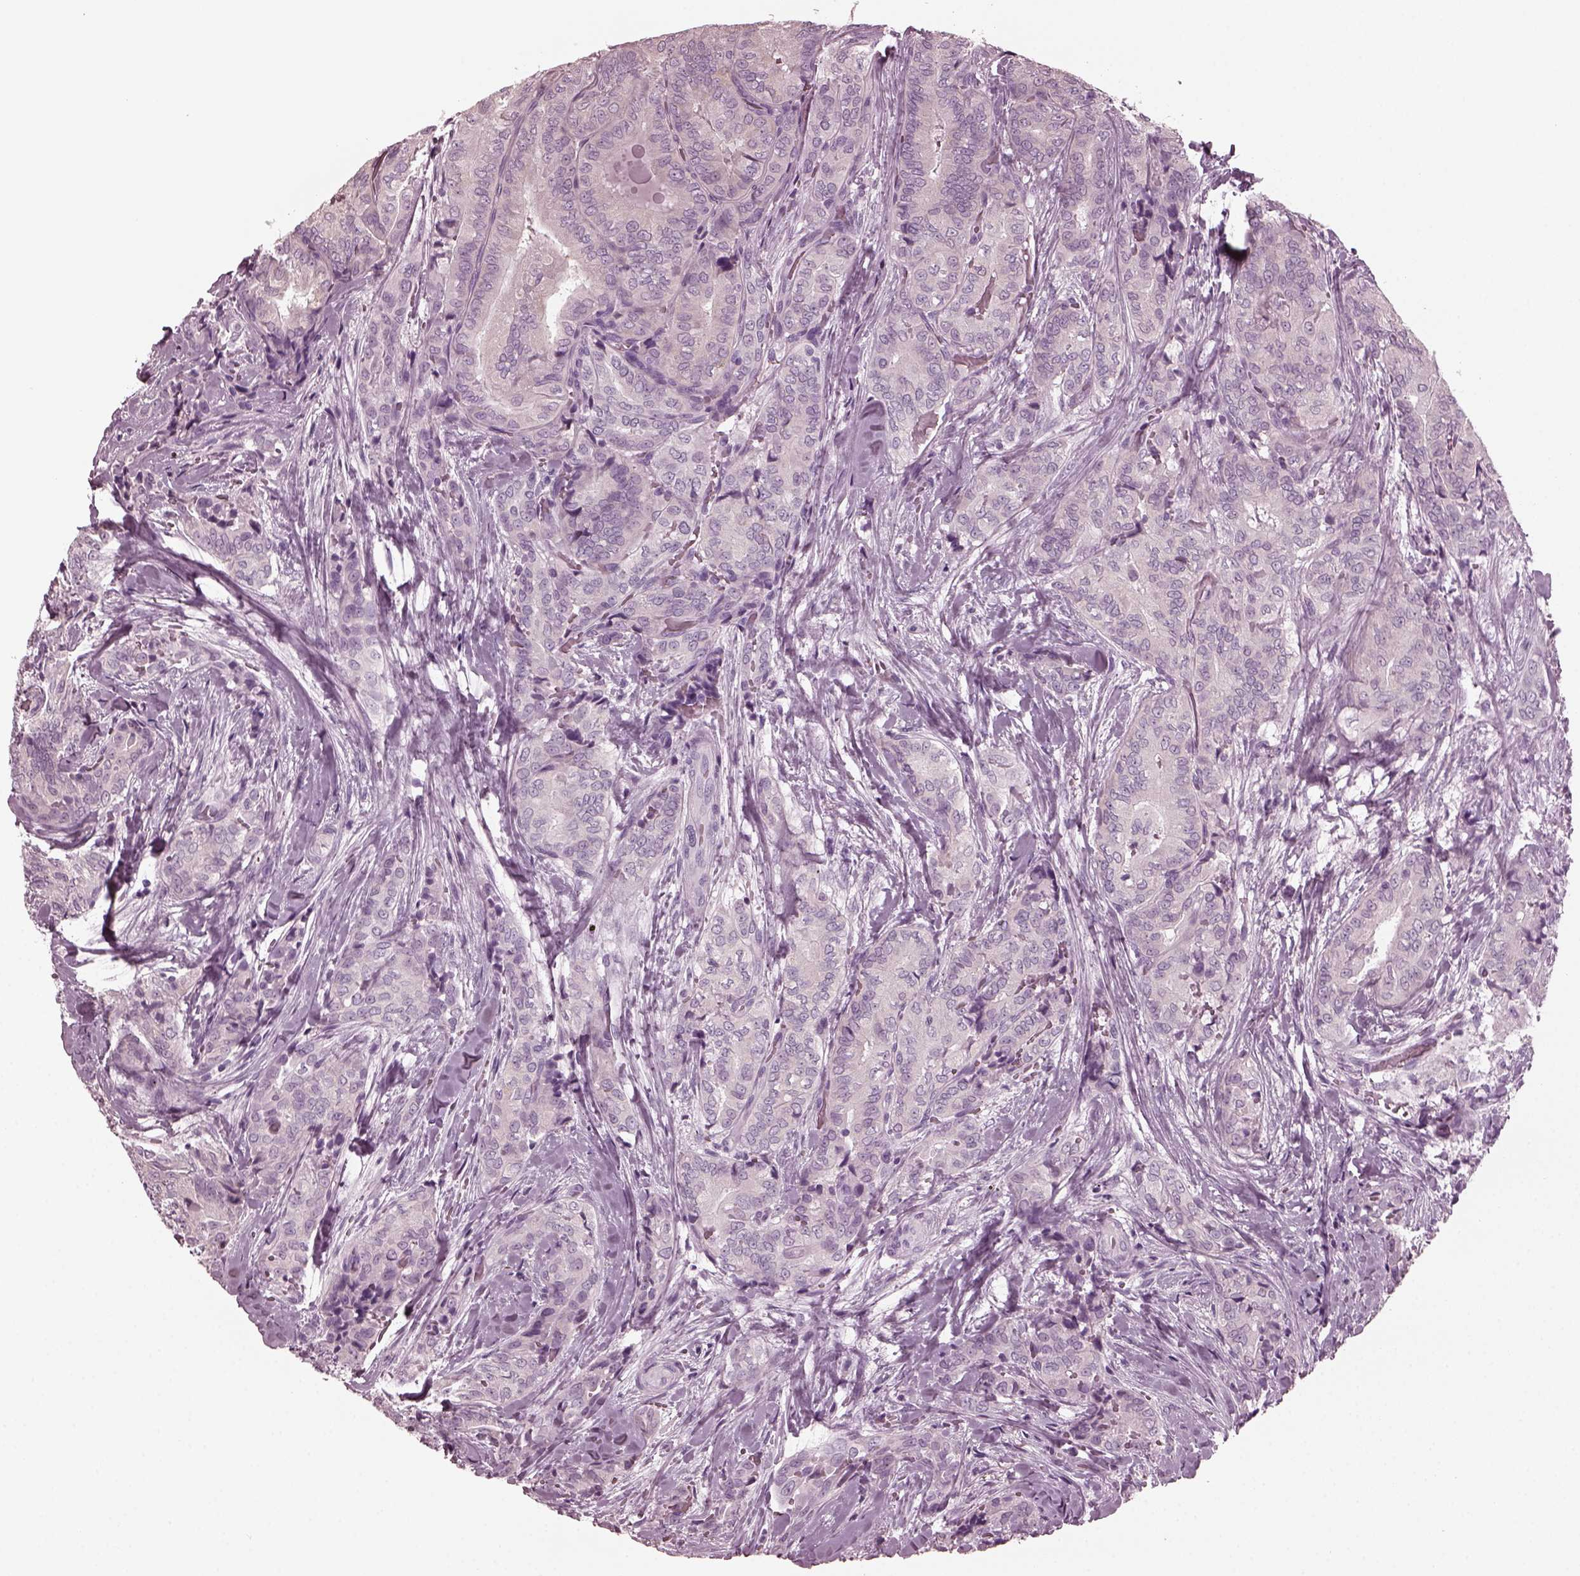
{"staining": {"intensity": "negative", "quantity": "none", "location": "none"}, "tissue": "thyroid cancer", "cell_type": "Tumor cells", "image_type": "cancer", "snomed": [{"axis": "morphology", "description": "Papillary adenocarcinoma, NOS"}, {"axis": "topography", "description": "Thyroid gland"}], "caption": "A micrograph of human papillary adenocarcinoma (thyroid) is negative for staining in tumor cells. (Brightfield microscopy of DAB (3,3'-diaminobenzidine) immunohistochemistry at high magnification).", "gene": "GRM6", "patient": {"sex": "male", "age": 61}}